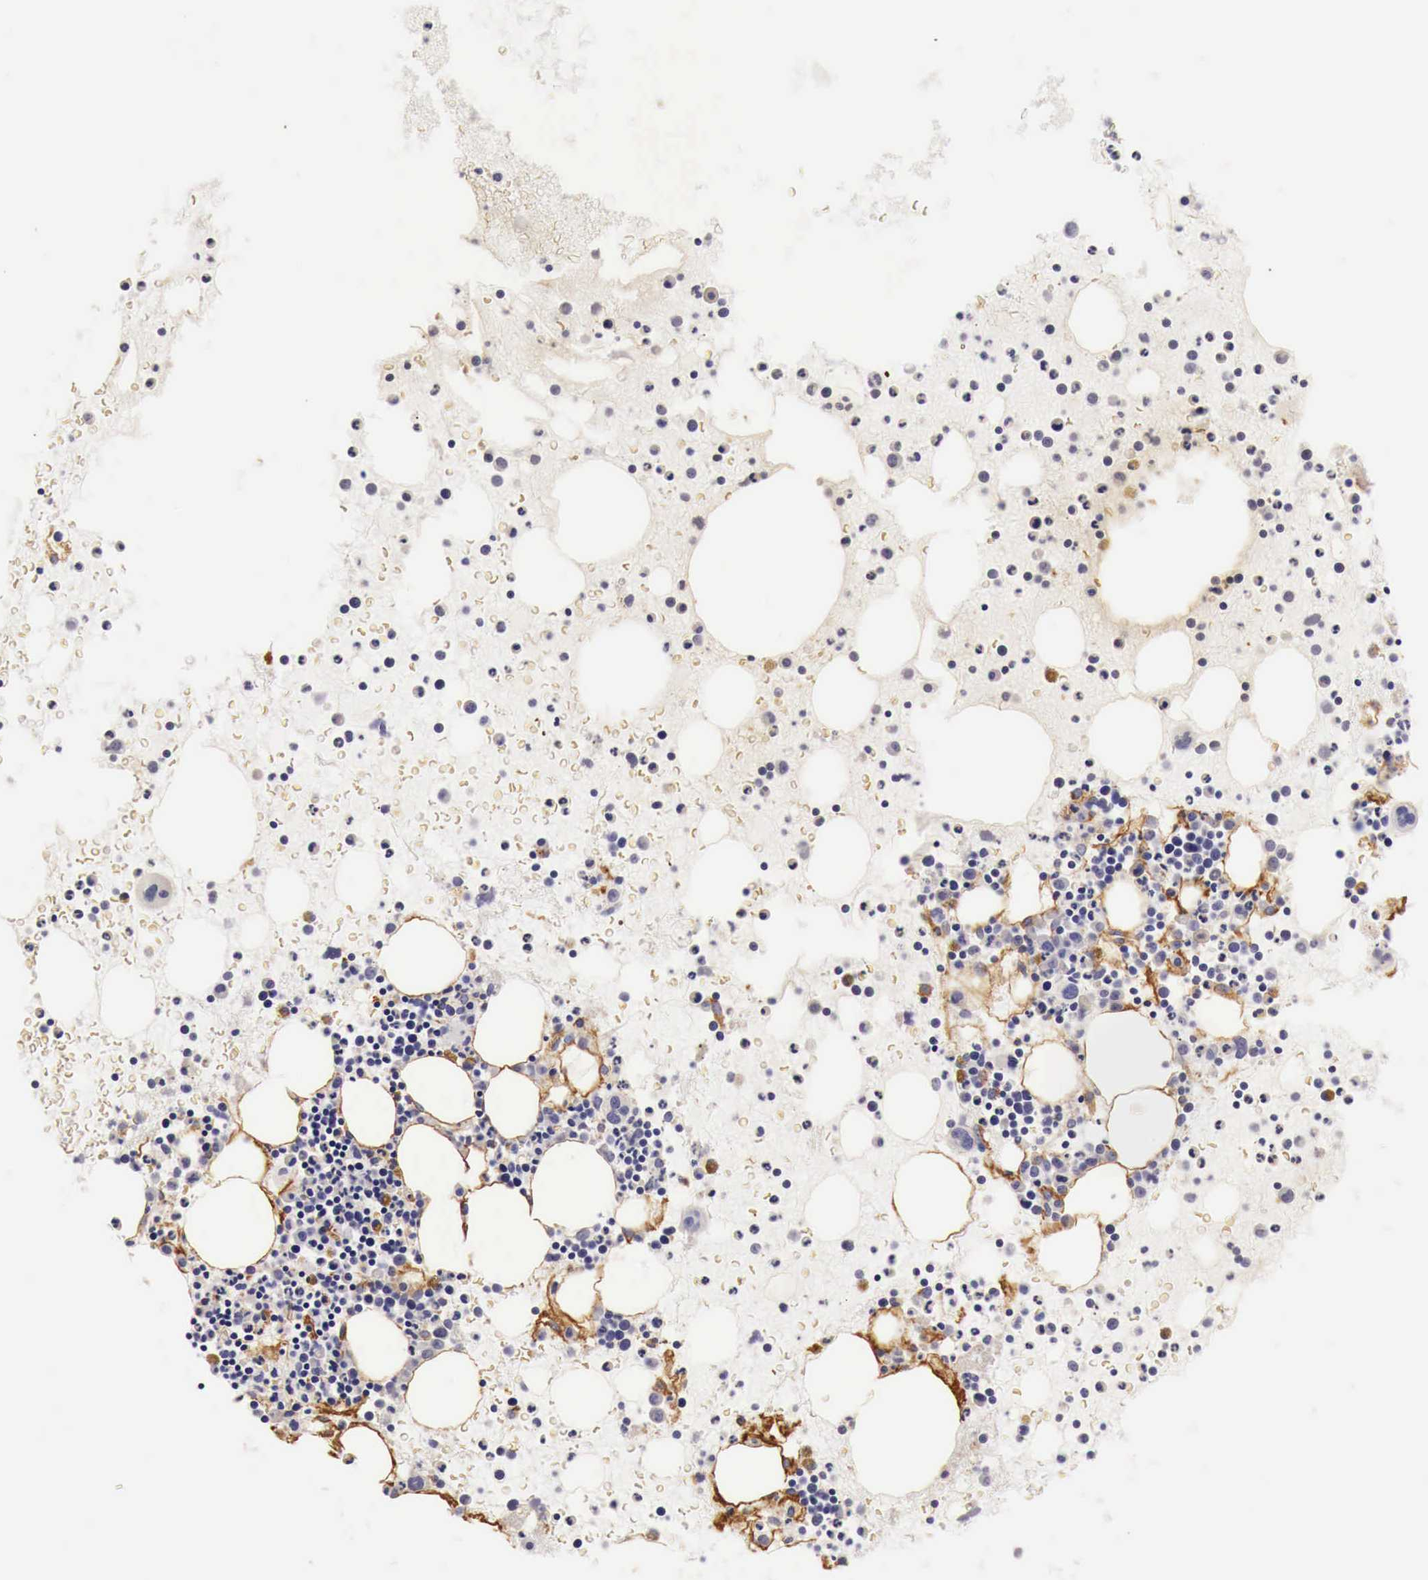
{"staining": {"intensity": "negative", "quantity": "none", "location": "none"}, "tissue": "bone marrow", "cell_type": "Hematopoietic cells", "image_type": "normal", "snomed": [{"axis": "morphology", "description": "Normal tissue, NOS"}, {"axis": "topography", "description": "Bone marrow"}], "caption": "An immunohistochemistry micrograph of normal bone marrow is shown. There is no staining in hematopoietic cells of bone marrow.", "gene": "LAMB2", "patient": {"sex": "female", "age": 74}}